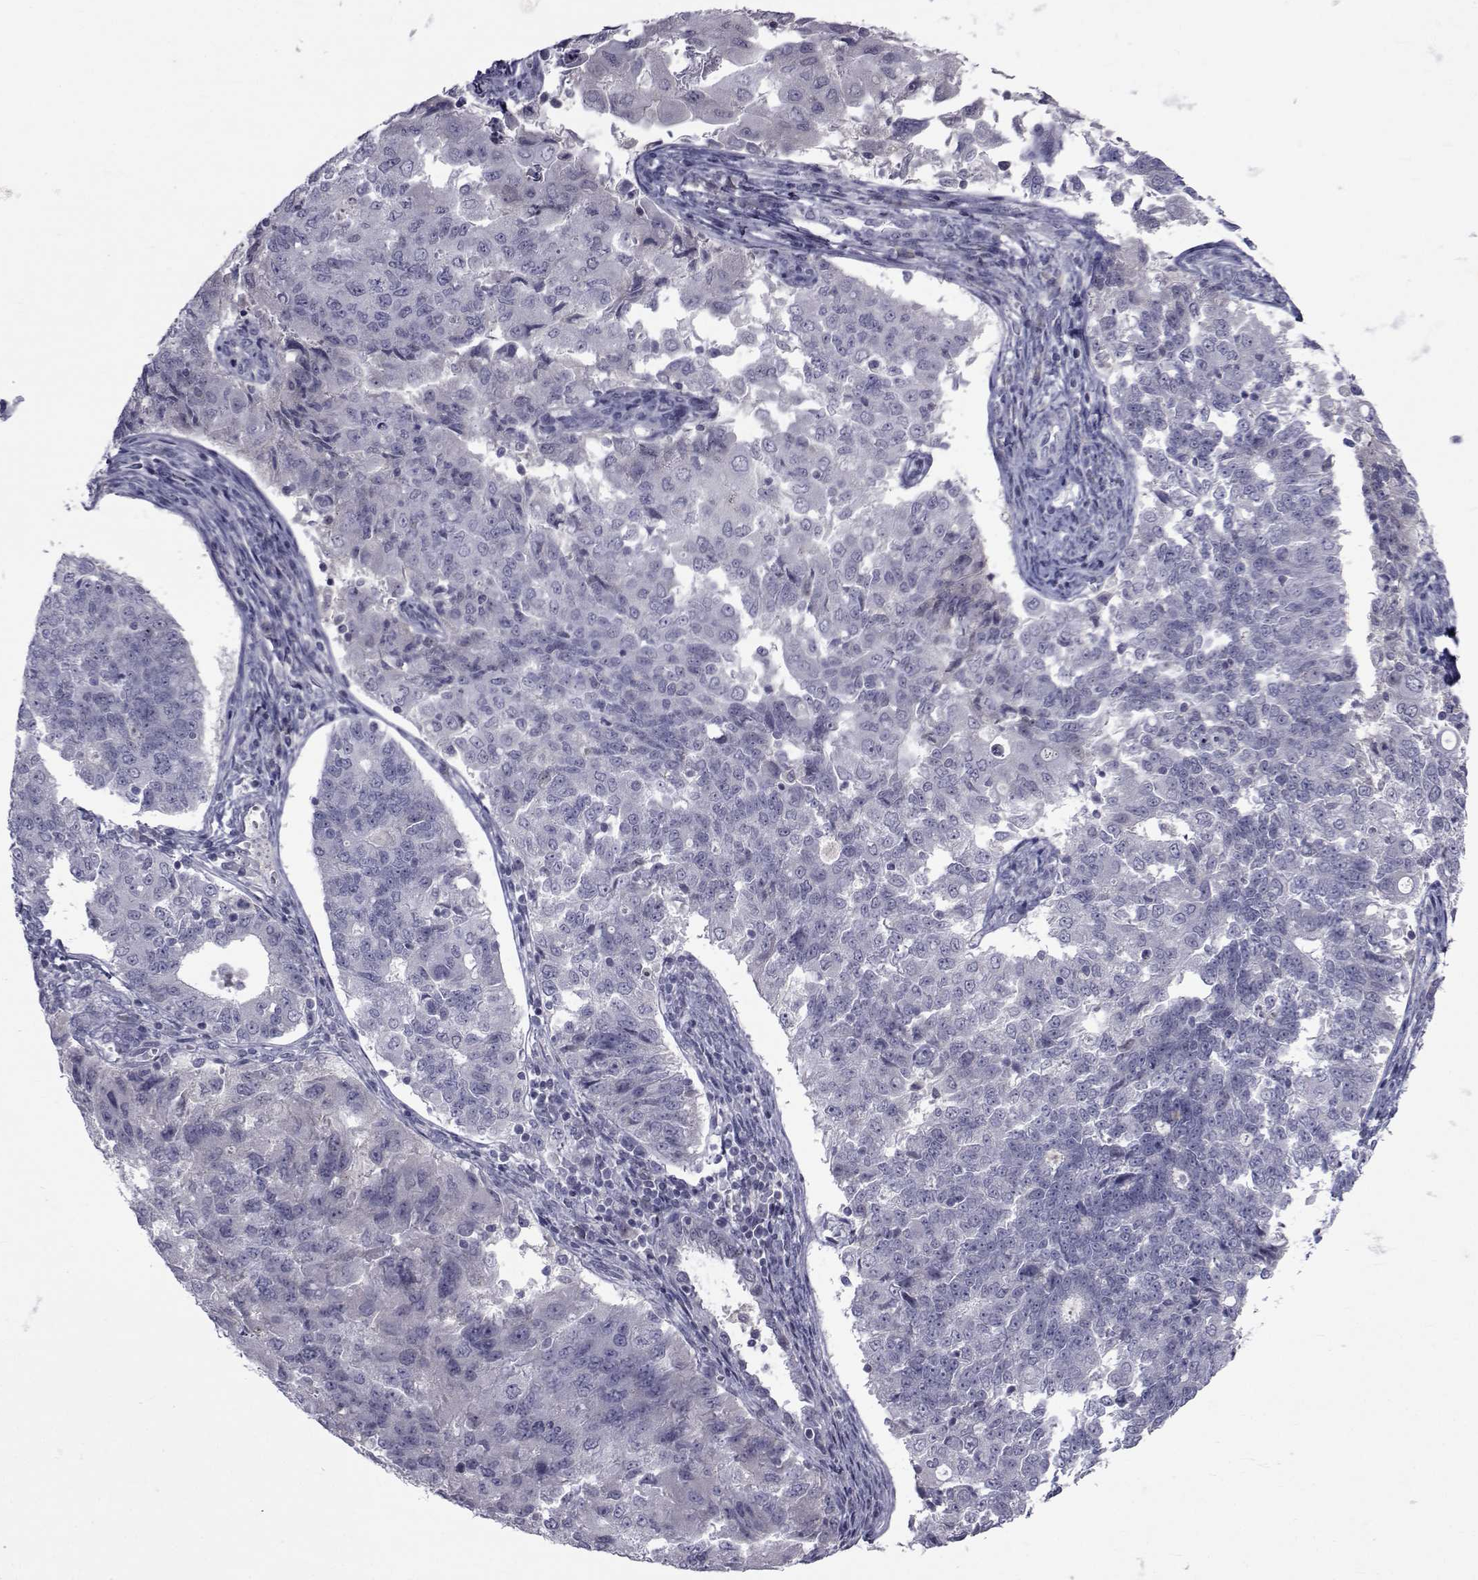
{"staining": {"intensity": "negative", "quantity": "none", "location": "none"}, "tissue": "endometrial cancer", "cell_type": "Tumor cells", "image_type": "cancer", "snomed": [{"axis": "morphology", "description": "Adenocarcinoma, NOS"}, {"axis": "topography", "description": "Endometrium"}], "caption": "Tumor cells show no significant positivity in adenocarcinoma (endometrial).", "gene": "PAX2", "patient": {"sex": "female", "age": 43}}